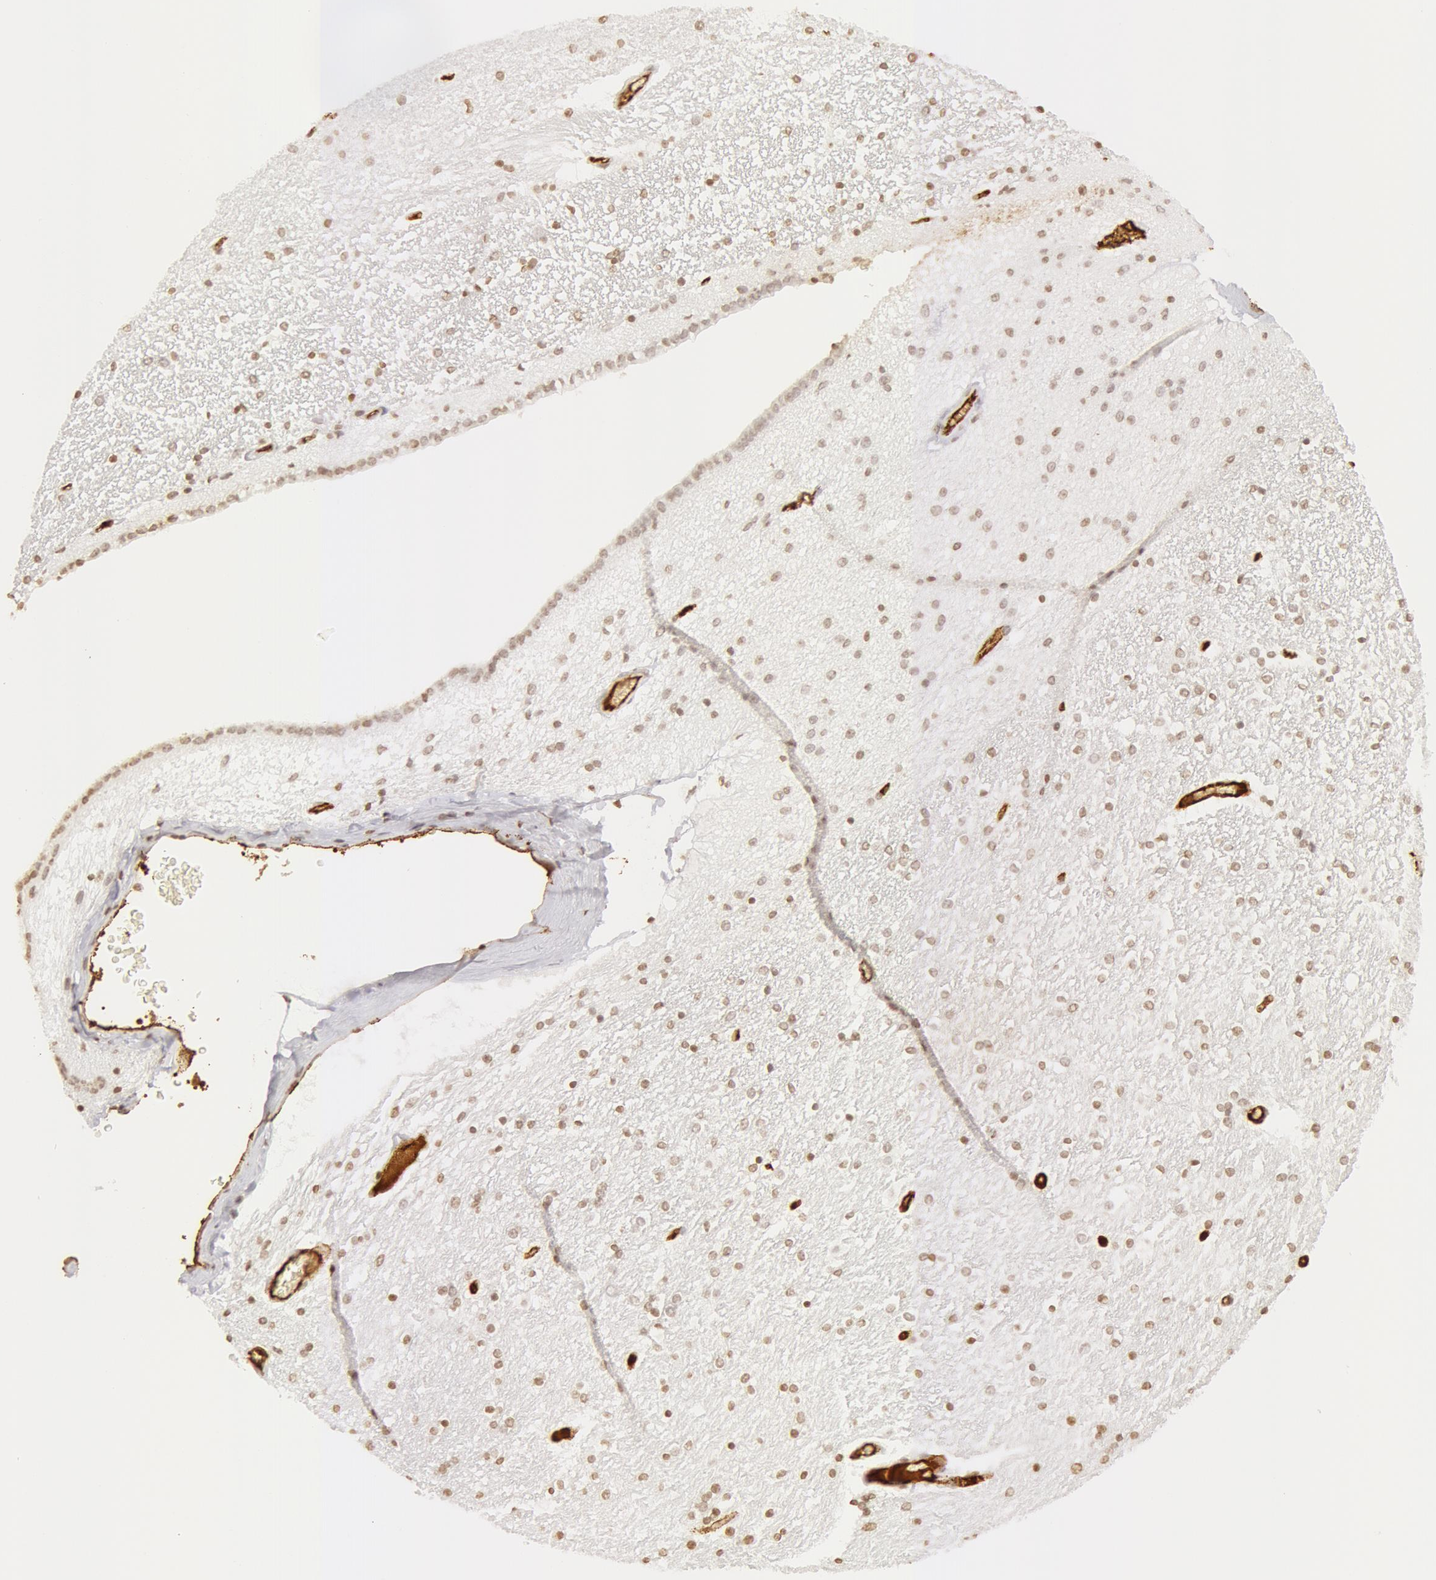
{"staining": {"intensity": "negative", "quantity": "none", "location": "none"}, "tissue": "hippocampus", "cell_type": "Glial cells", "image_type": "normal", "snomed": [{"axis": "morphology", "description": "Normal tissue, NOS"}, {"axis": "topography", "description": "Hippocampus"}], "caption": "An immunohistochemistry (IHC) image of normal hippocampus is shown. There is no staining in glial cells of hippocampus. (Stains: DAB IHC with hematoxylin counter stain, Microscopy: brightfield microscopy at high magnification).", "gene": "VWF", "patient": {"sex": "female", "age": 54}}